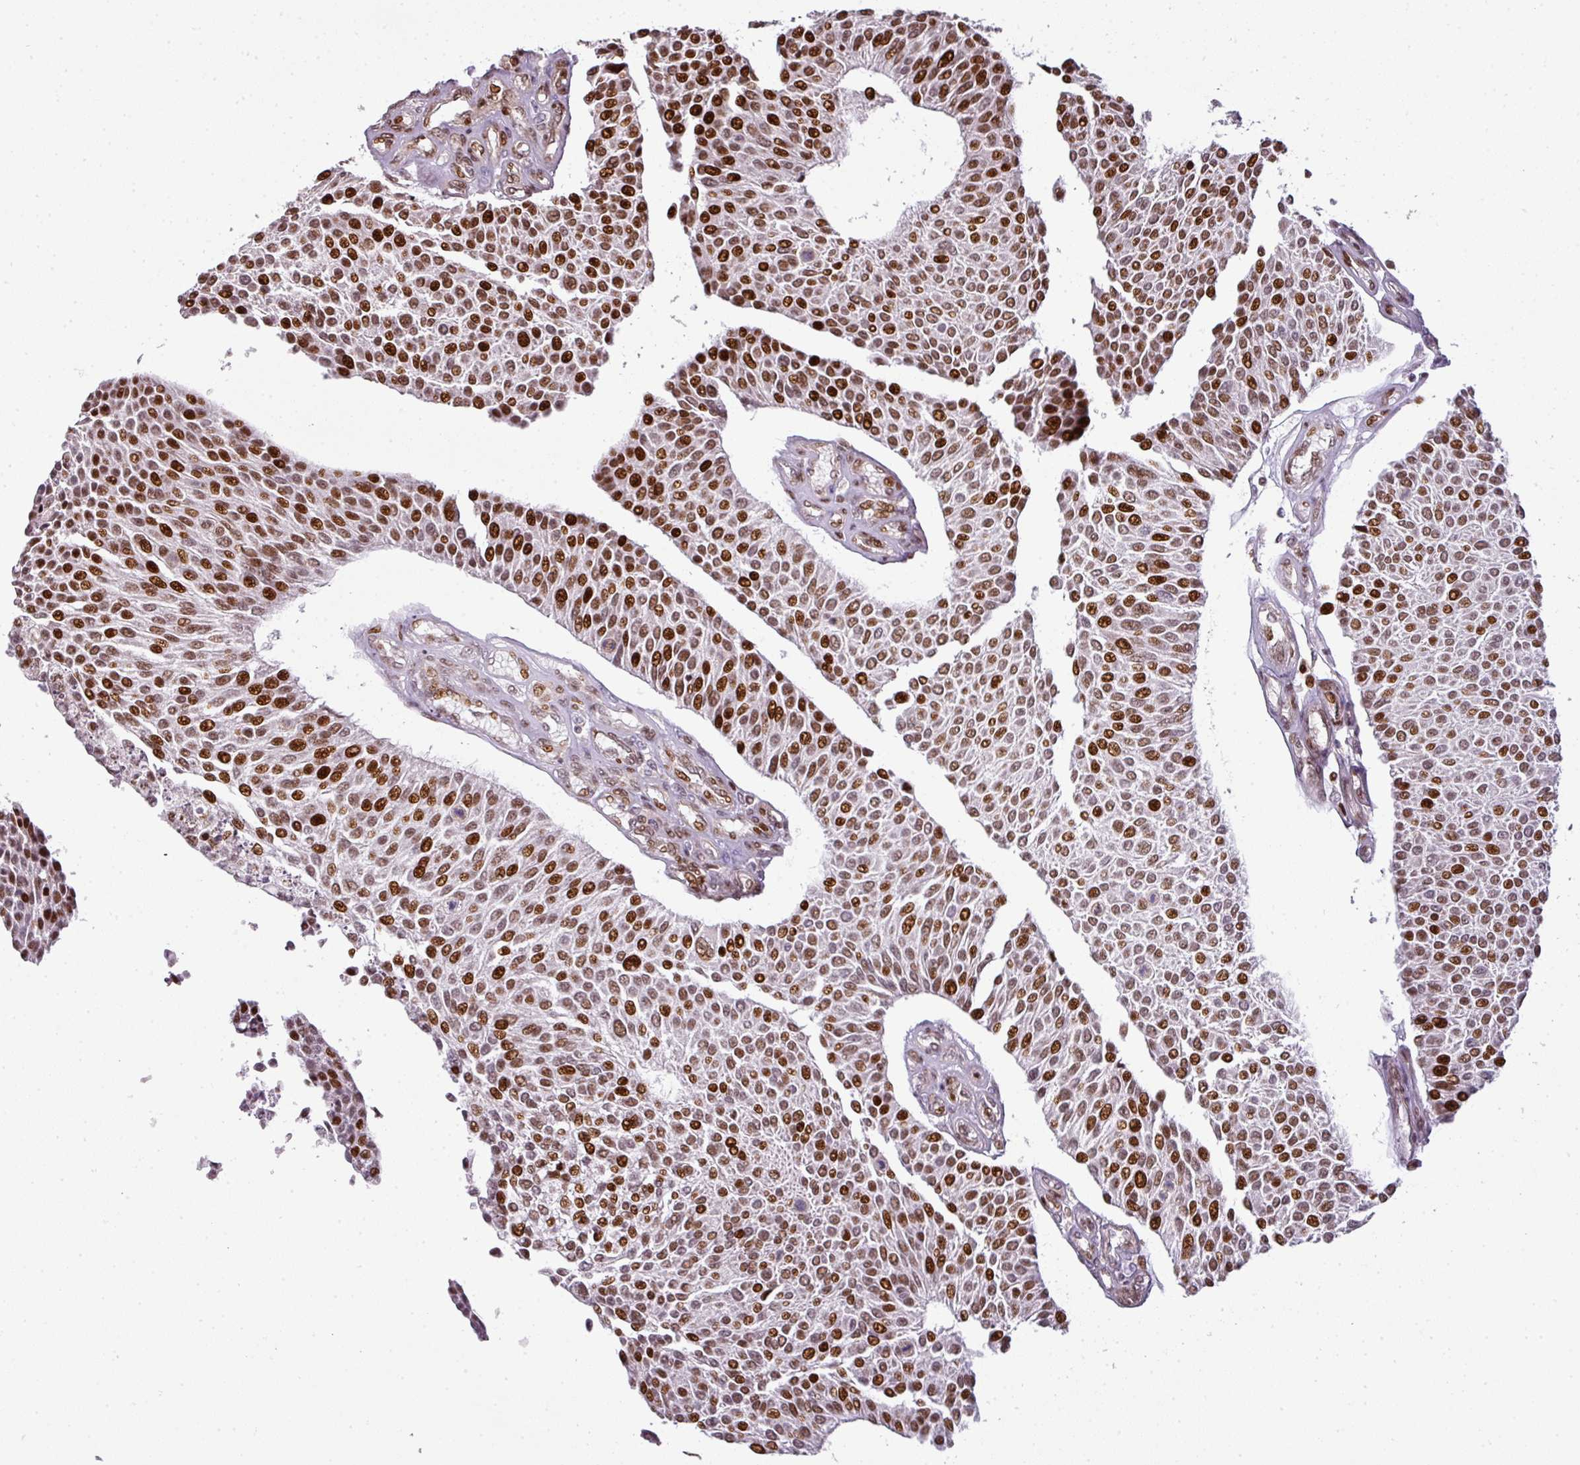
{"staining": {"intensity": "strong", "quantity": ">75%", "location": "nuclear"}, "tissue": "urothelial cancer", "cell_type": "Tumor cells", "image_type": "cancer", "snomed": [{"axis": "morphology", "description": "Urothelial carcinoma, NOS"}, {"axis": "topography", "description": "Urinary bladder"}], "caption": "Immunohistochemistry (IHC) staining of transitional cell carcinoma, which shows high levels of strong nuclear positivity in approximately >75% of tumor cells indicating strong nuclear protein positivity. The staining was performed using DAB (brown) for protein detection and nuclei were counterstained in hematoxylin (blue).", "gene": "MYSM1", "patient": {"sex": "male", "age": 55}}